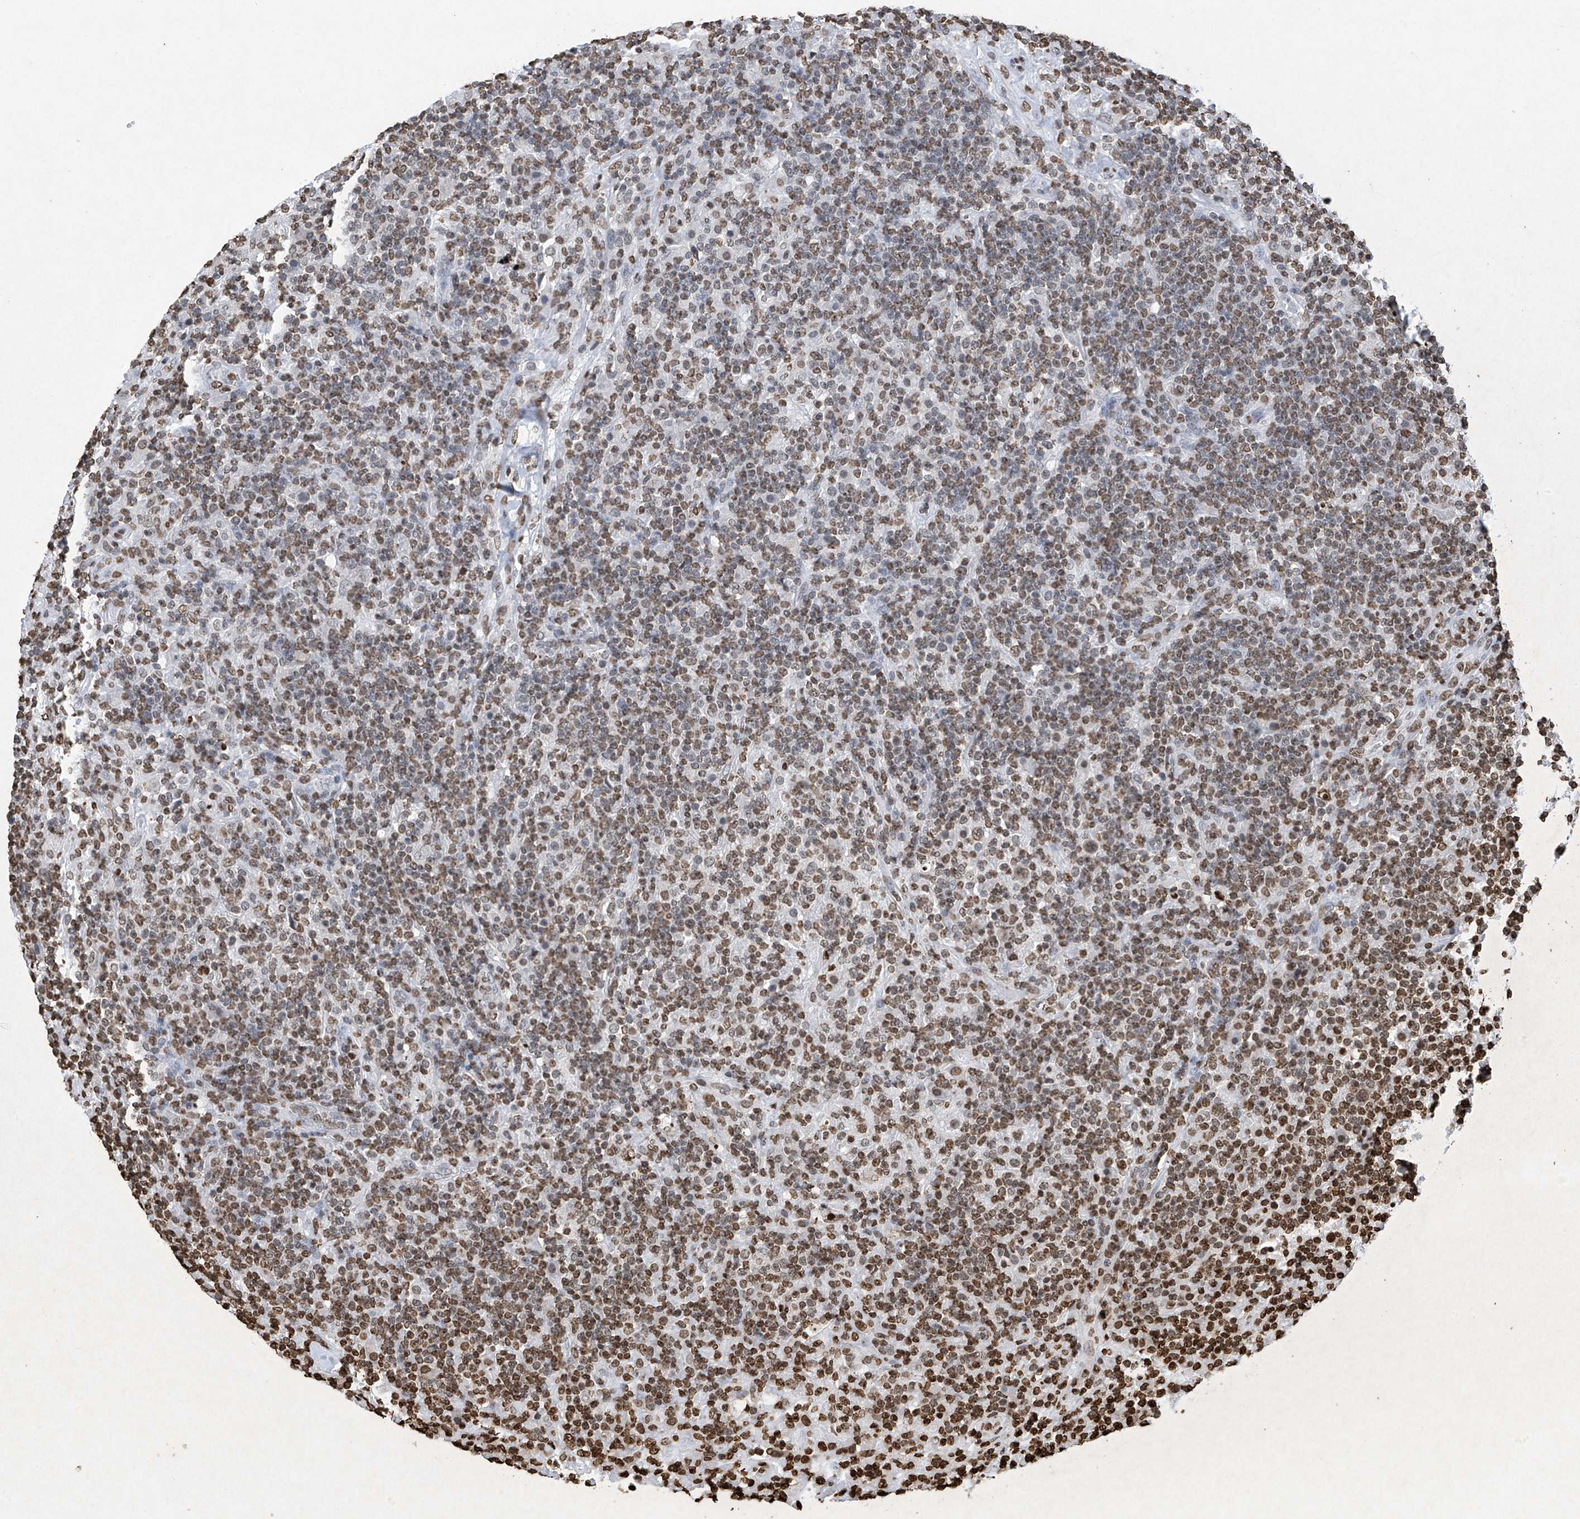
{"staining": {"intensity": "moderate", "quantity": ">75%", "location": "nuclear"}, "tissue": "lymphoma", "cell_type": "Tumor cells", "image_type": "cancer", "snomed": [{"axis": "morphology", "description": "Hodgkin's disease, NOS"}, {"axis": "topography", "description": "Lymph node"}], "caption": "Immunohistochemistry micrograph of Hodgkin's disease stained for a protein (brown), which displays medium levels of moderate nuclear positivity in about >75% of tumor cells.", "gene": "H3-3A", "patient": {"sex": "male", "age": 70}}